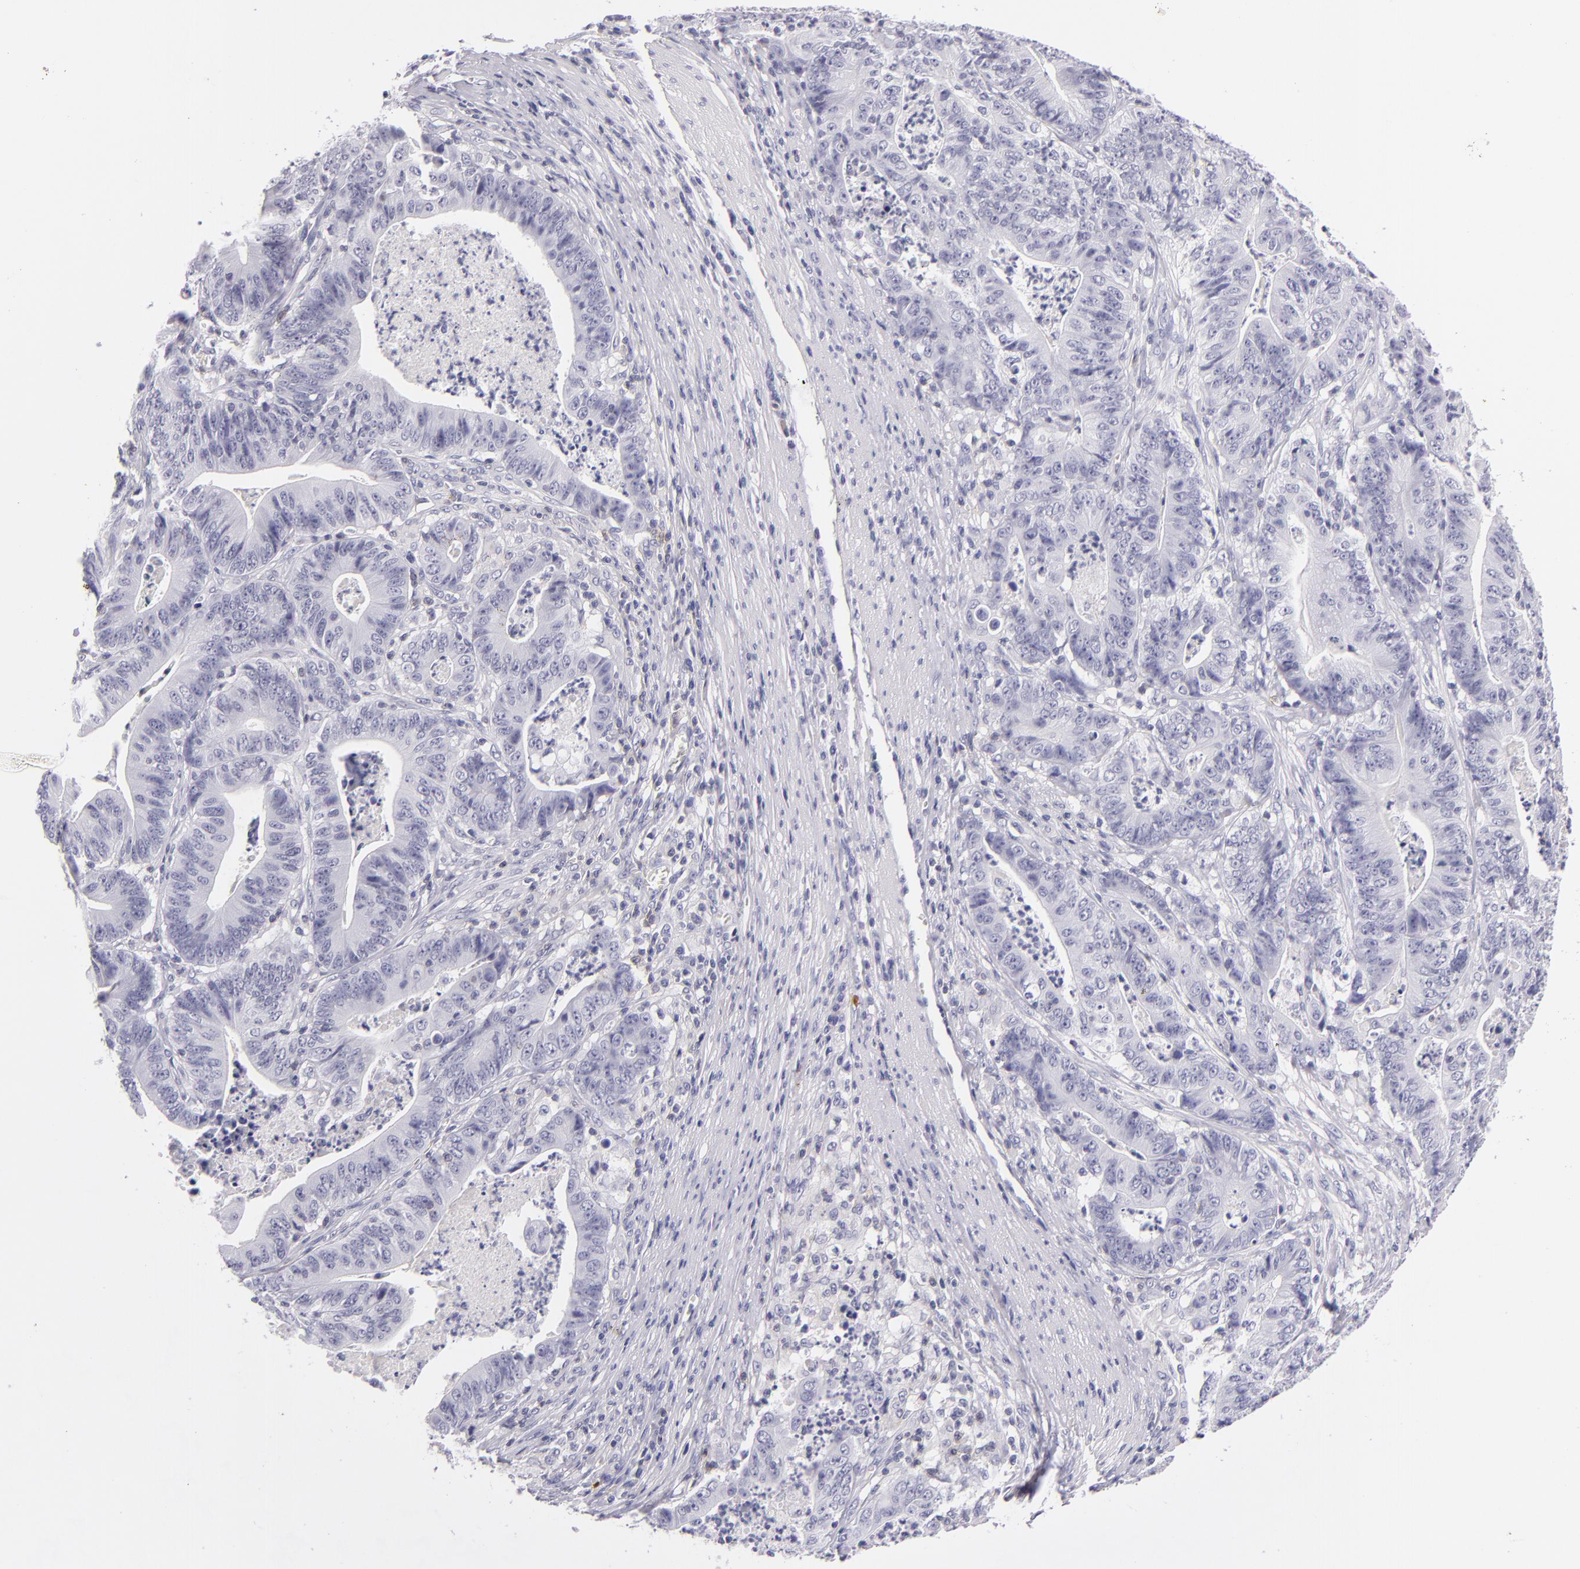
{"staining": {"intensity": "negative", "quantity": "none", "location": "none"}, "tissue": "stomach cancer", "cell_type": "Tumor cells", "image_type": "cancer", "snomed": [{"axis": "morphology", "description": "Adenocarcinoma, NOS"}, {"axis": "topography", "description": "Stomach, lower"}], "caption": "This micrograph is of adenocarcinoma (stomach) stained with IHC to label a protein in brown with the nuclei are counter-stained blue. There is no expression in tumor cells. (Stains: DAB immunohistochemistry with hematoxylin counter stain, Microscopy: brightfield microscopy at high magnification).", "gene": "CD48", "patient": {"sex": "female", "age": 86}}